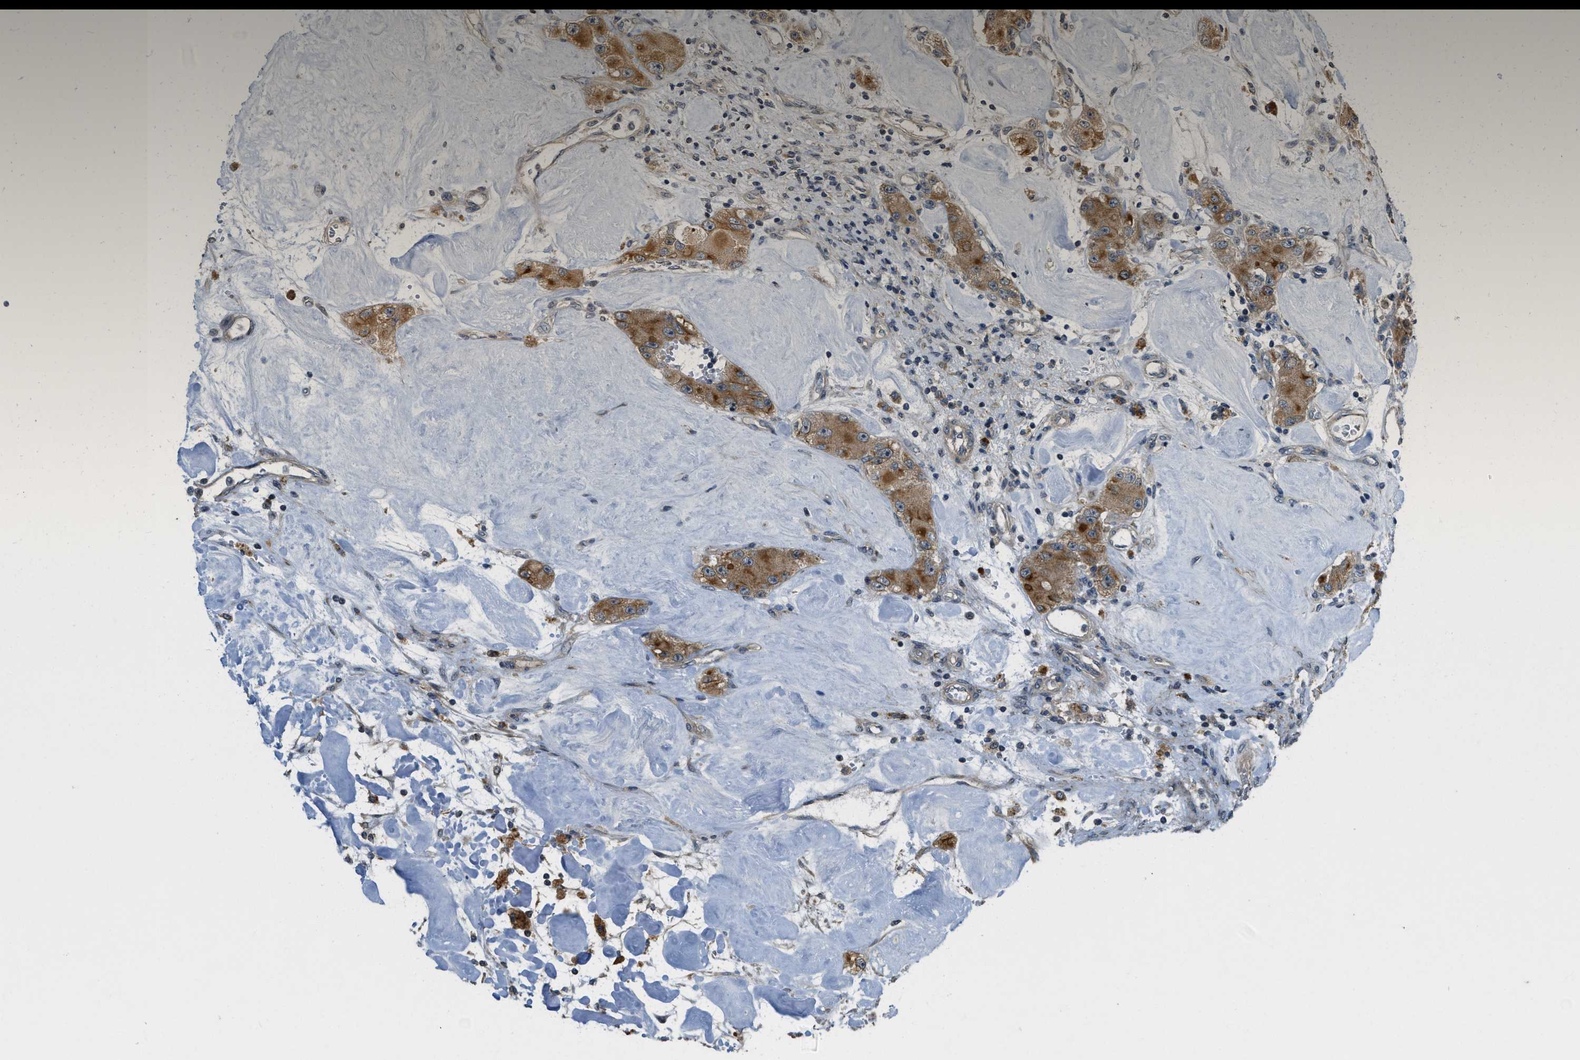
{"staining": {"intensity": "moderate", "quantity": ">75%", "location": "cytoplasmic/membranous"}, "tissue": "carcinoid", "cell_type": "Tumor cells", "image_type": "cancer", "snomed": [{"axis": "morphology", "description": "Carcinoid, malignant, NOS"}, {"axis": "topography", "description": "Pancreas"}], "caption": "Tumor cells reveal moderate cytoplasmic/membranous staining in approximately >75% of cells in malignant carcinoid.", "gene": "CDKN2C", "patient": {"sex": "male", "age": 41}}